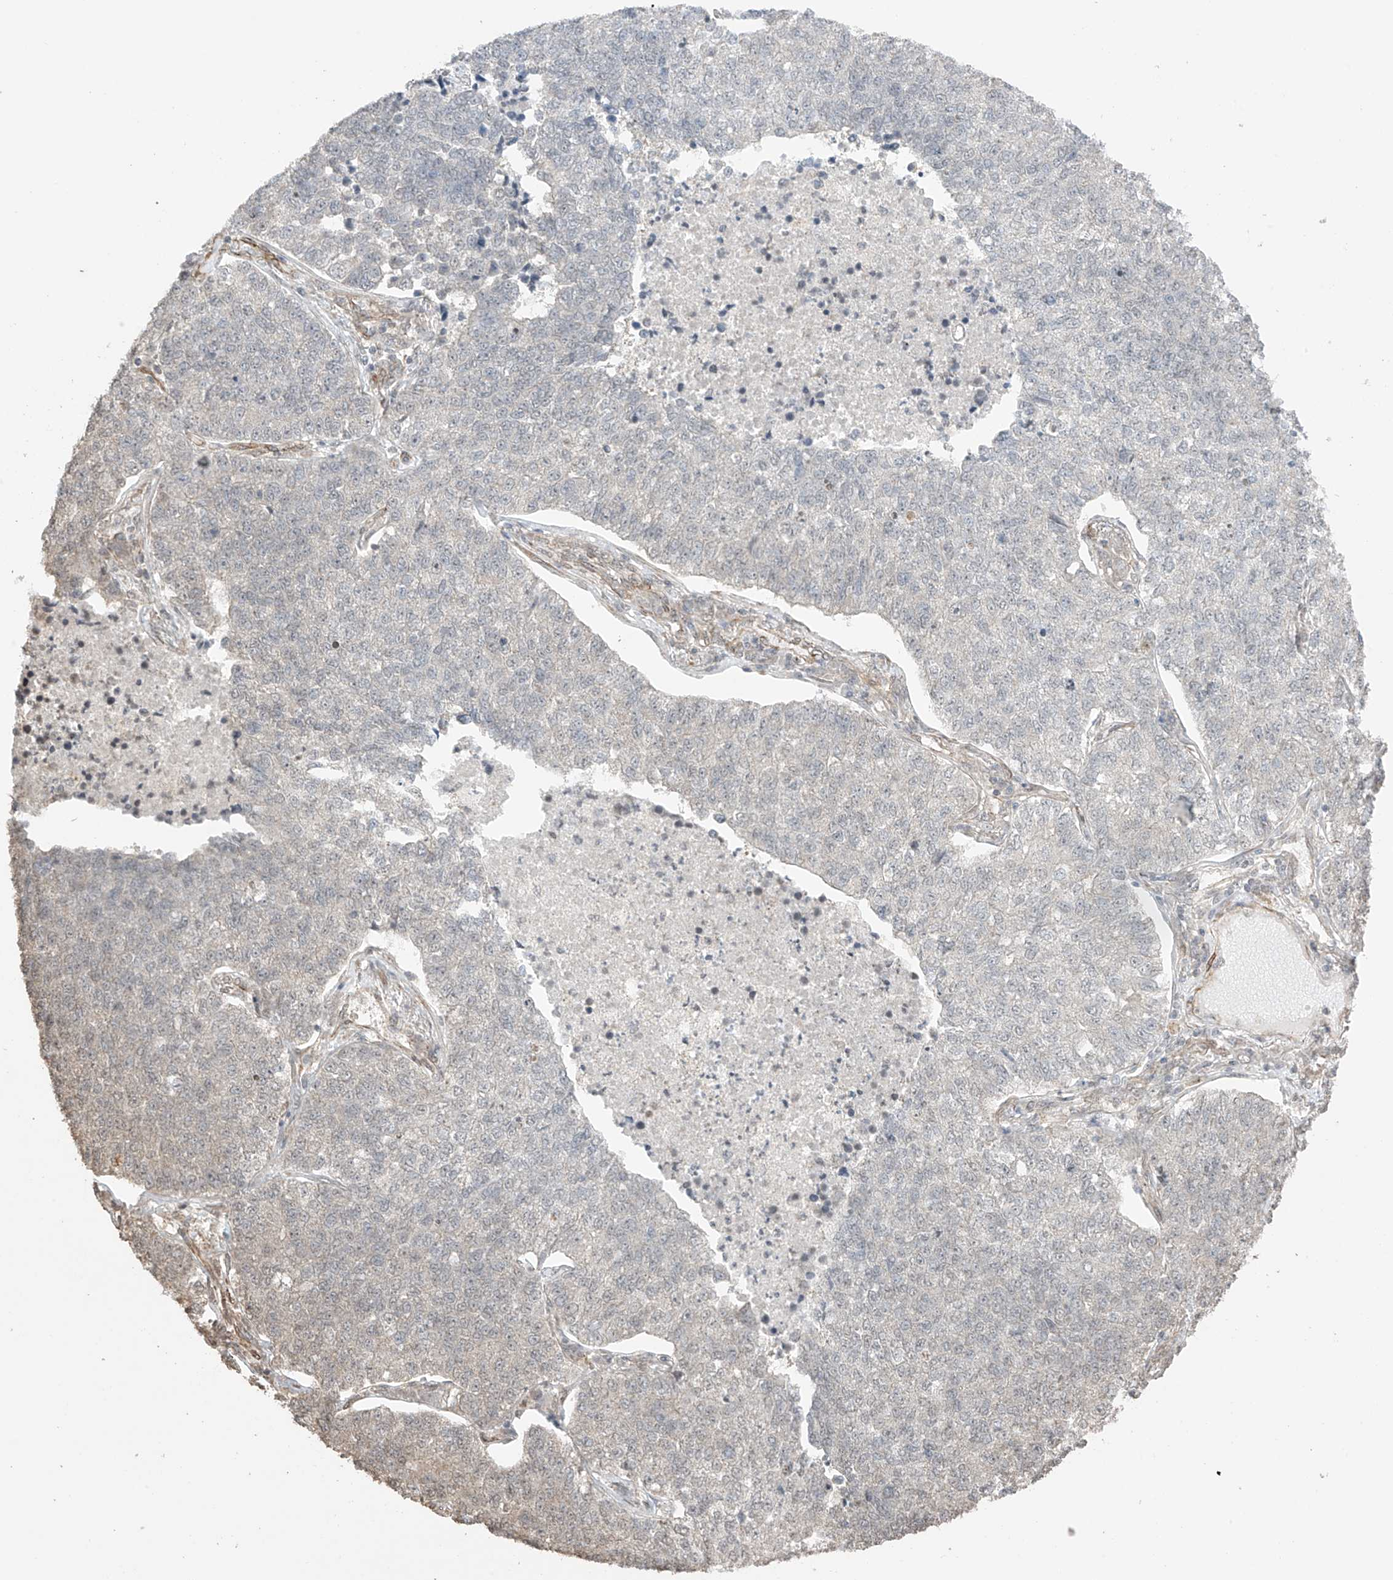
{"staining": {"intensity": "negative", "quantity": "none", "location": "none"}, "tissue": "lung cancer", "cell_type": "Tumor cells", "image_type": "cancer", "snomed": [{"axis": "morphology", "description": "Adenocarcinoma, NOS"}, {"axis": "topography", "description": "Lung"}], "caption": "Tumor cells are negative for brown protein staining in lung cancer (adenocarcinoma).", "gene": "TTLL5", "patient": {"sex": "male", "age": 49}}